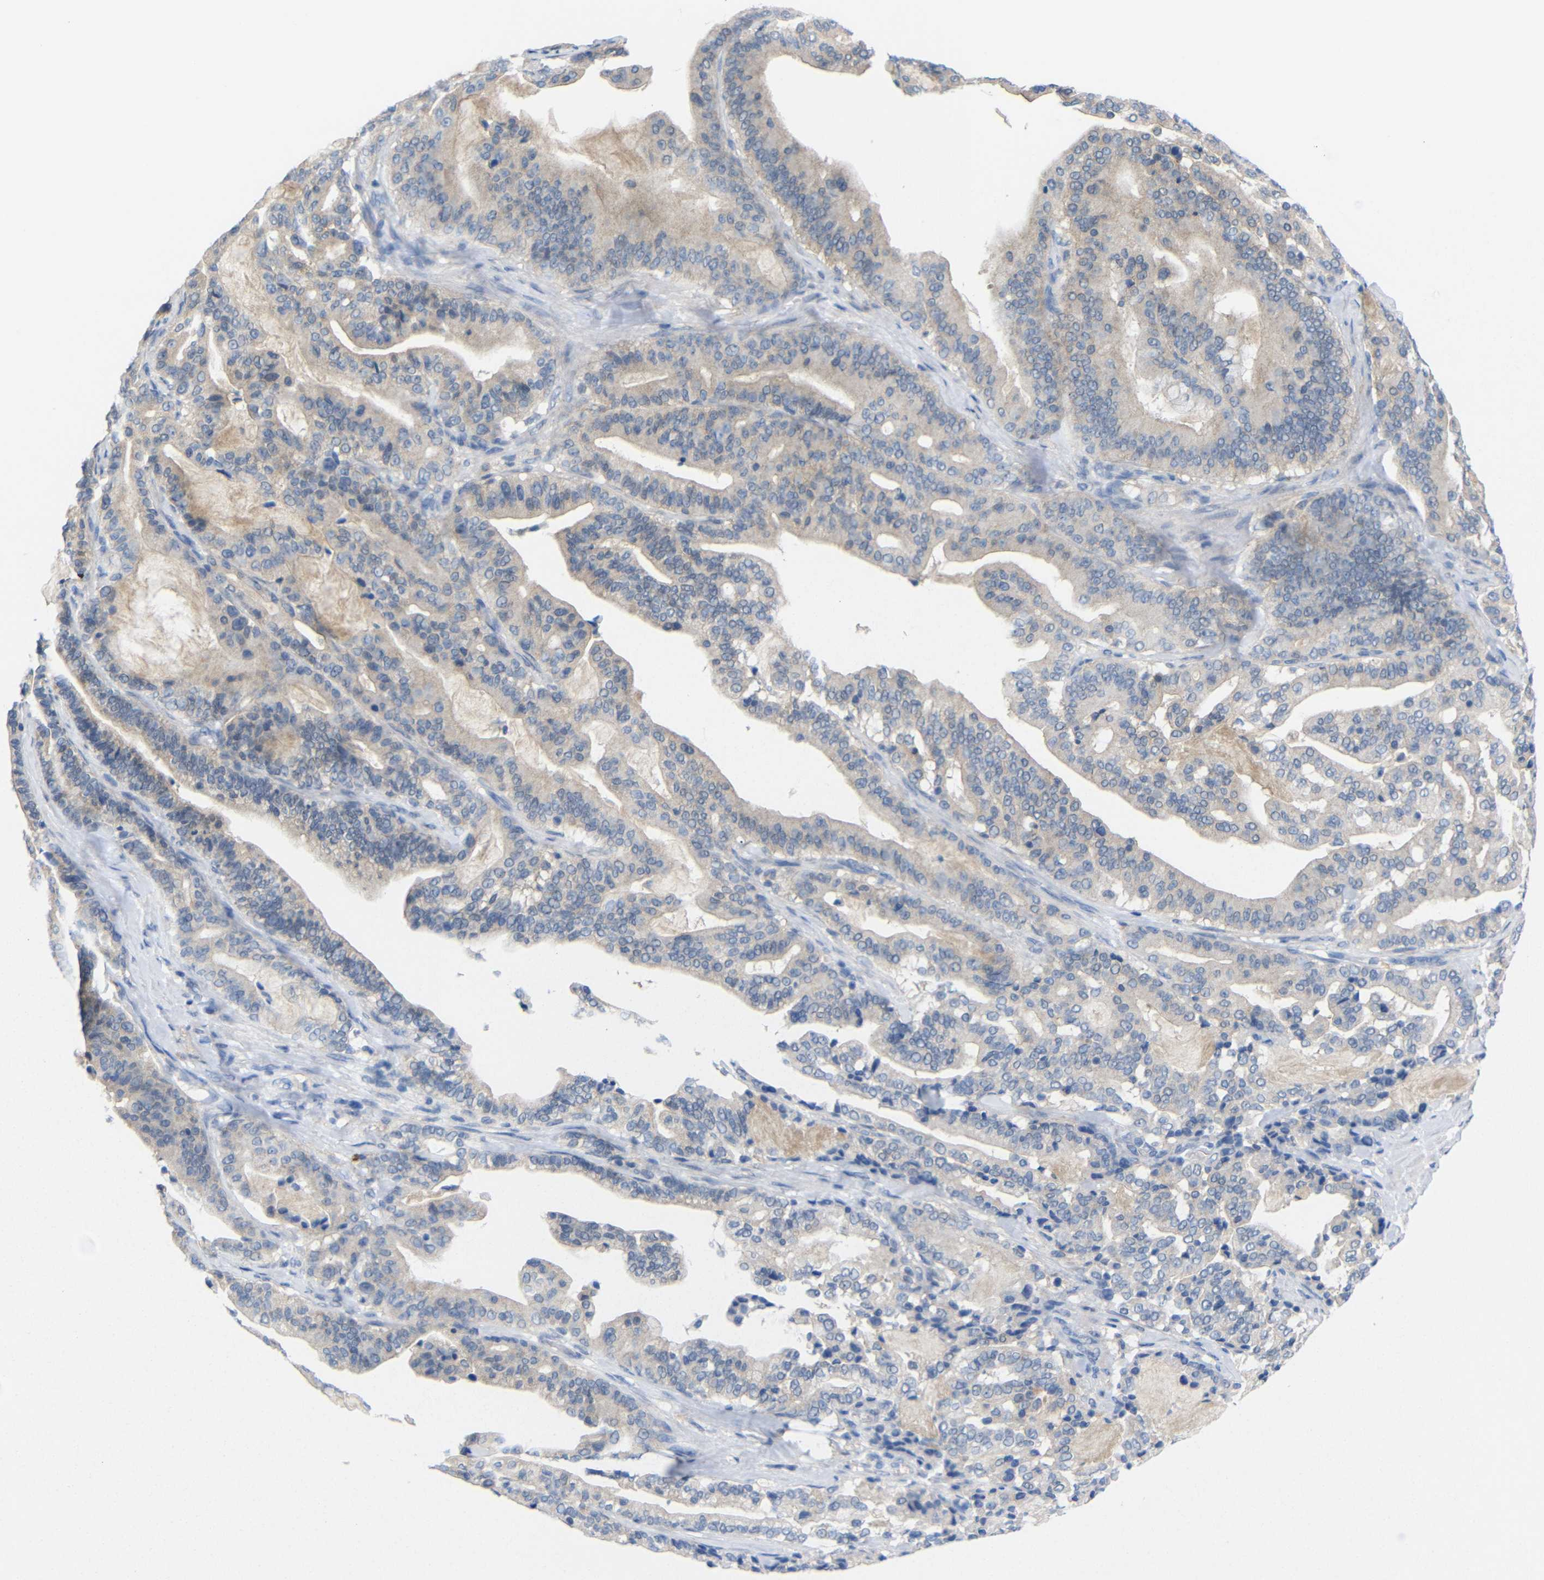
{"staining": {"intensity": "weak", "quantity": "25%-75%", "location": "cytoplasmic/membranous"}, "tissue": "pancreatic cancer", "cell_type": "Tumor cells", "image_type": "cancer", "snomed": [{"axis": "morphology", "description": "Adenocarcinoma, NOS"}, {"axis": "topography", "description": "Pancreas"}], "caption": "DAB (3,3'-diaminobenzidine) immunohistochemical staining of human pancreatic cancer exhibits weak cytoplasmic/membranous protein staining in about 25%-75% of tumor cells. Ihc stains the protein in brown and the nuclei are stained blue.", "gene": "PEBP1", "patient": {"sex": "male", "age": 63}}